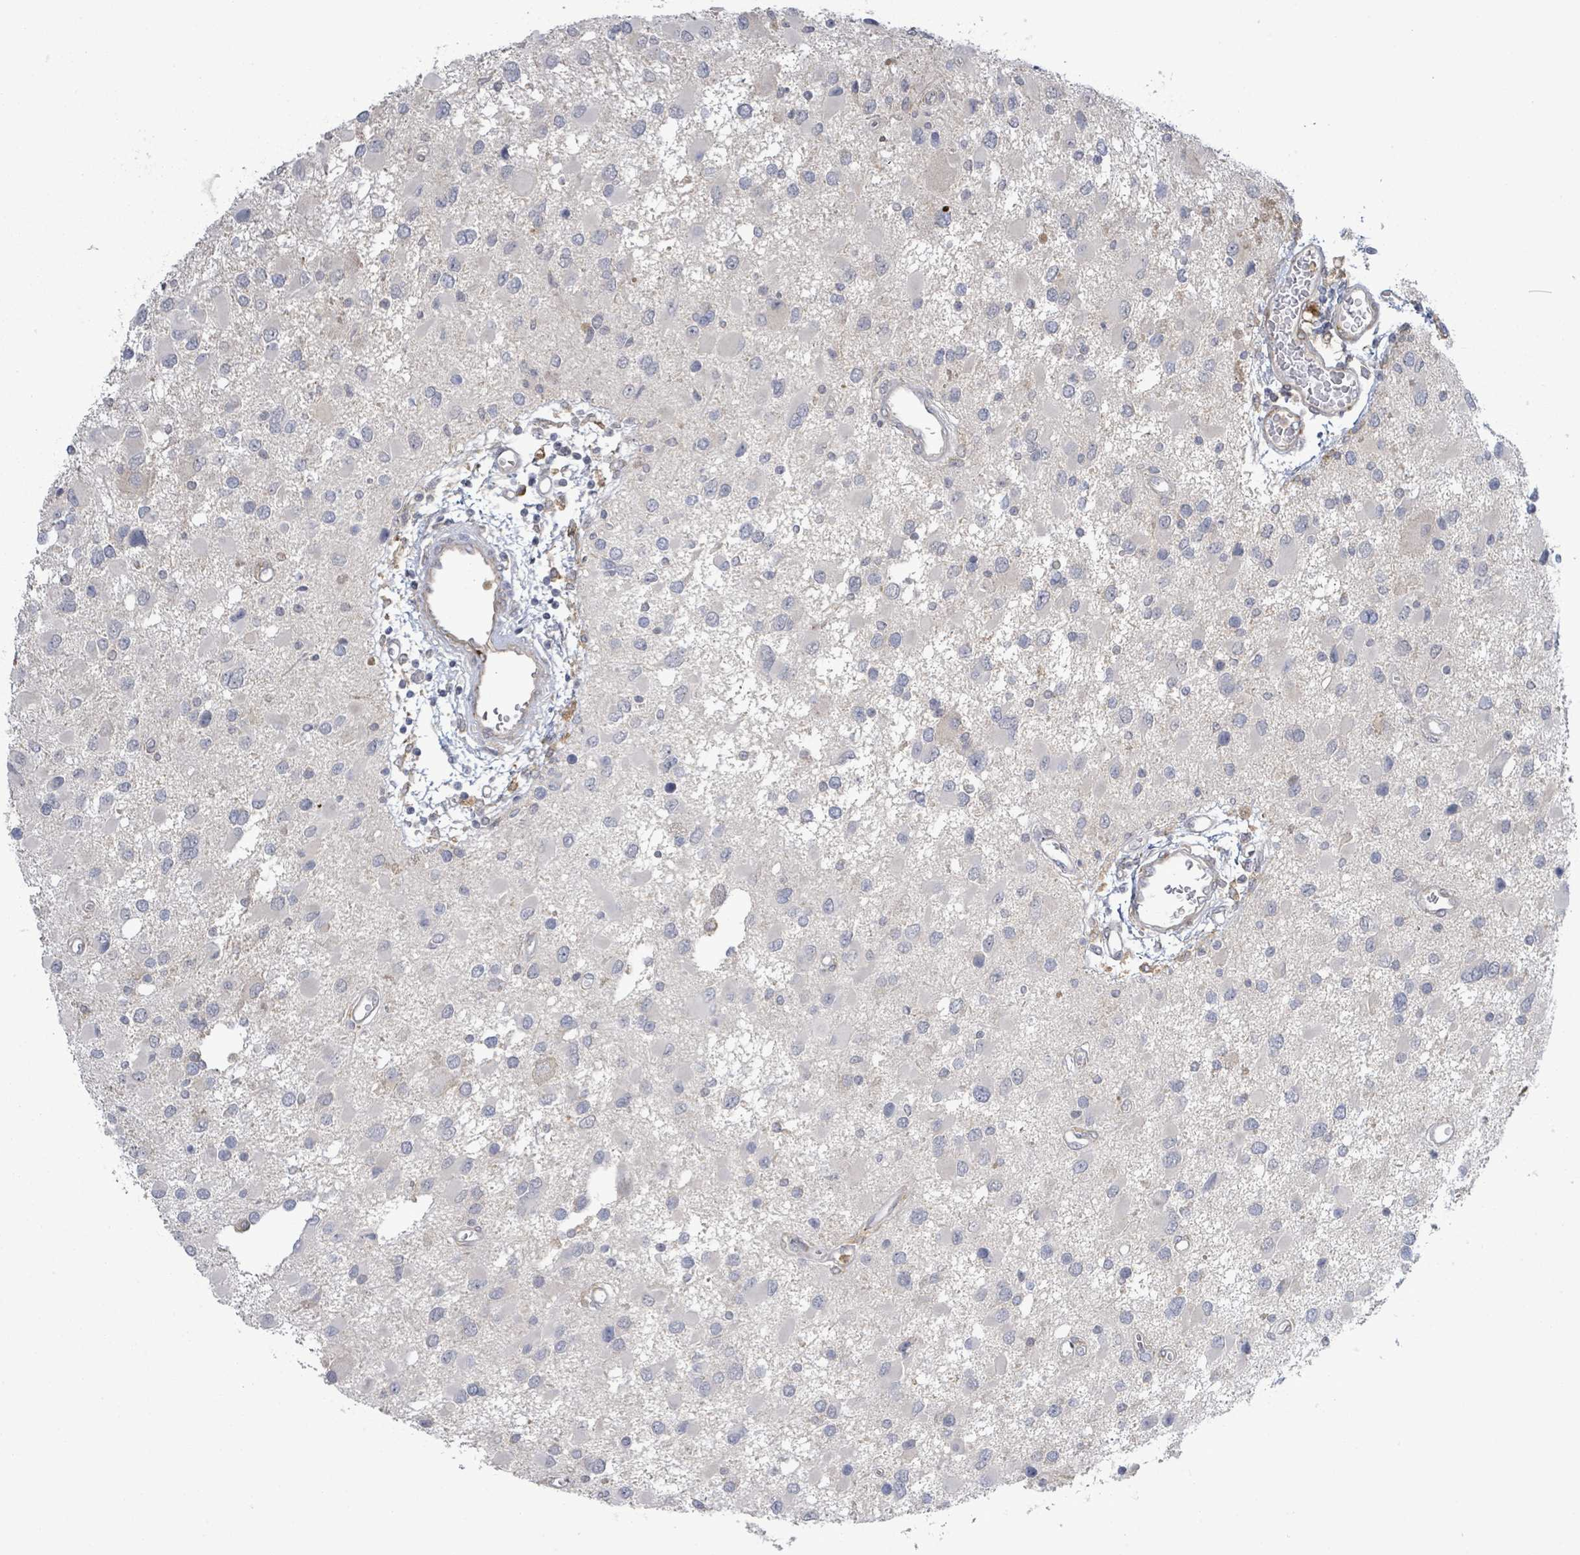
{"staining": {"intensity": "negative", "quantity": "none", "location": "none"}, "tissue": "glioma", "cell_type": "Tumor cells", "image_type": "cancer", "snomed": [{"axis": "morphology", "description": "Glioma, malignant, High grade"}, {"axis": "topography", "description": "Brain"}], "caption": "High power microscopy histopathology image of an immunohistochemistry photomicrograph of malignant glioma (high-grade), revealing no significant positivity in tumor cells.", "gene": "SLIT3", "patient": {"sex": "male", "age": 53}}